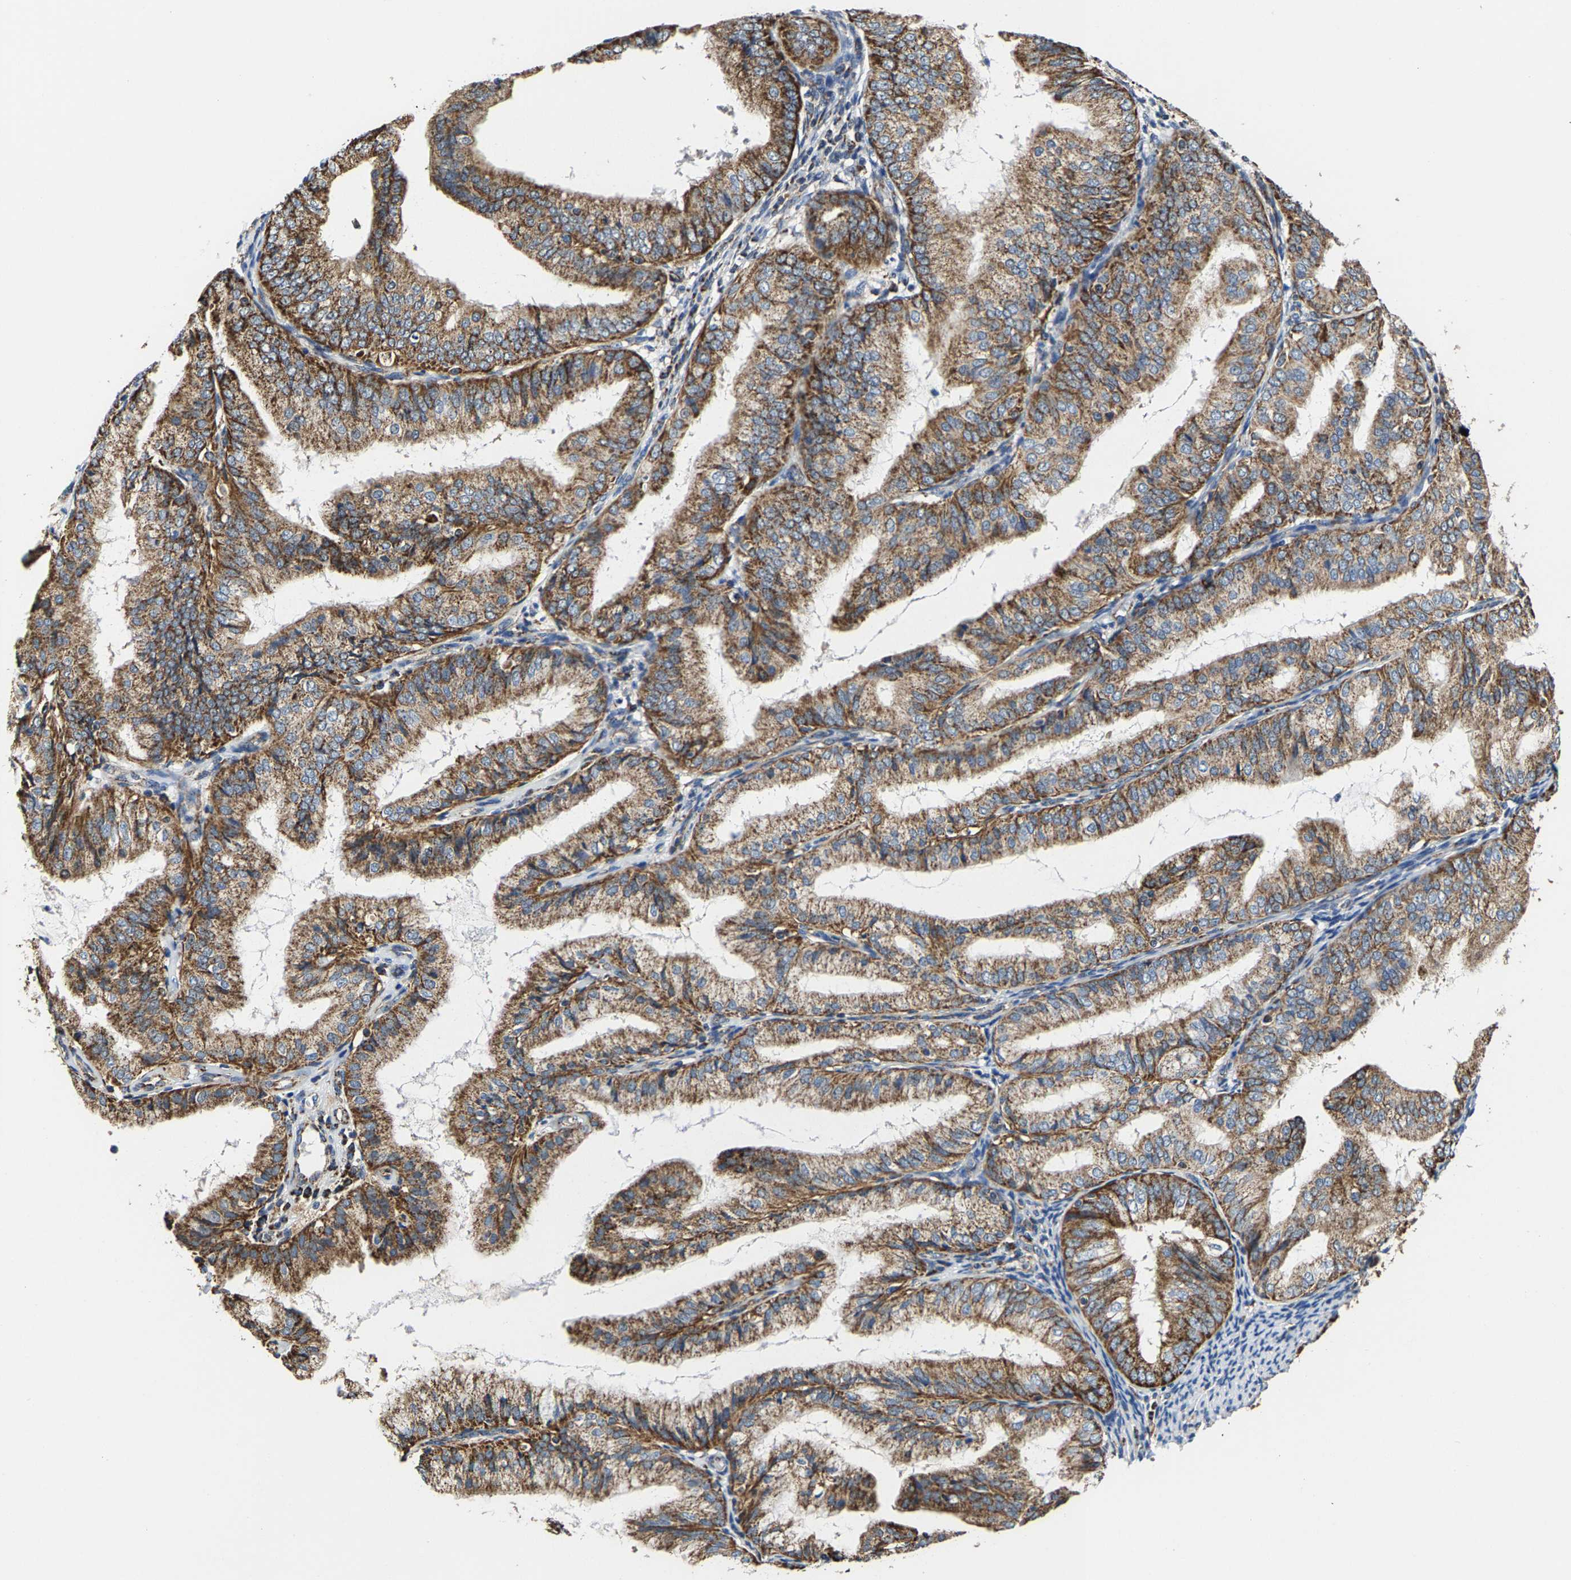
{"staining": {"intensity": "strong", "quantity": ">75%", "location": "cytoplasmic/membranous"}, "tissue": "endometrial cancer", "cell_type": "Tumor cells", "image_type": "cancer", "snomed": [{"axis": "morphology", "description": "Adenocarcinoma, NOS"}, {"axis": "topography", "description": "Endometrium"}], "caption": "Protein expression analysis of adenocarcinoma (endometrial) exhibits strong cytoplasmic/membranous positivity in about >75% of tumor cells.", "gene": "SHMT2", "patient": {"sex": "female", "age": 63}}